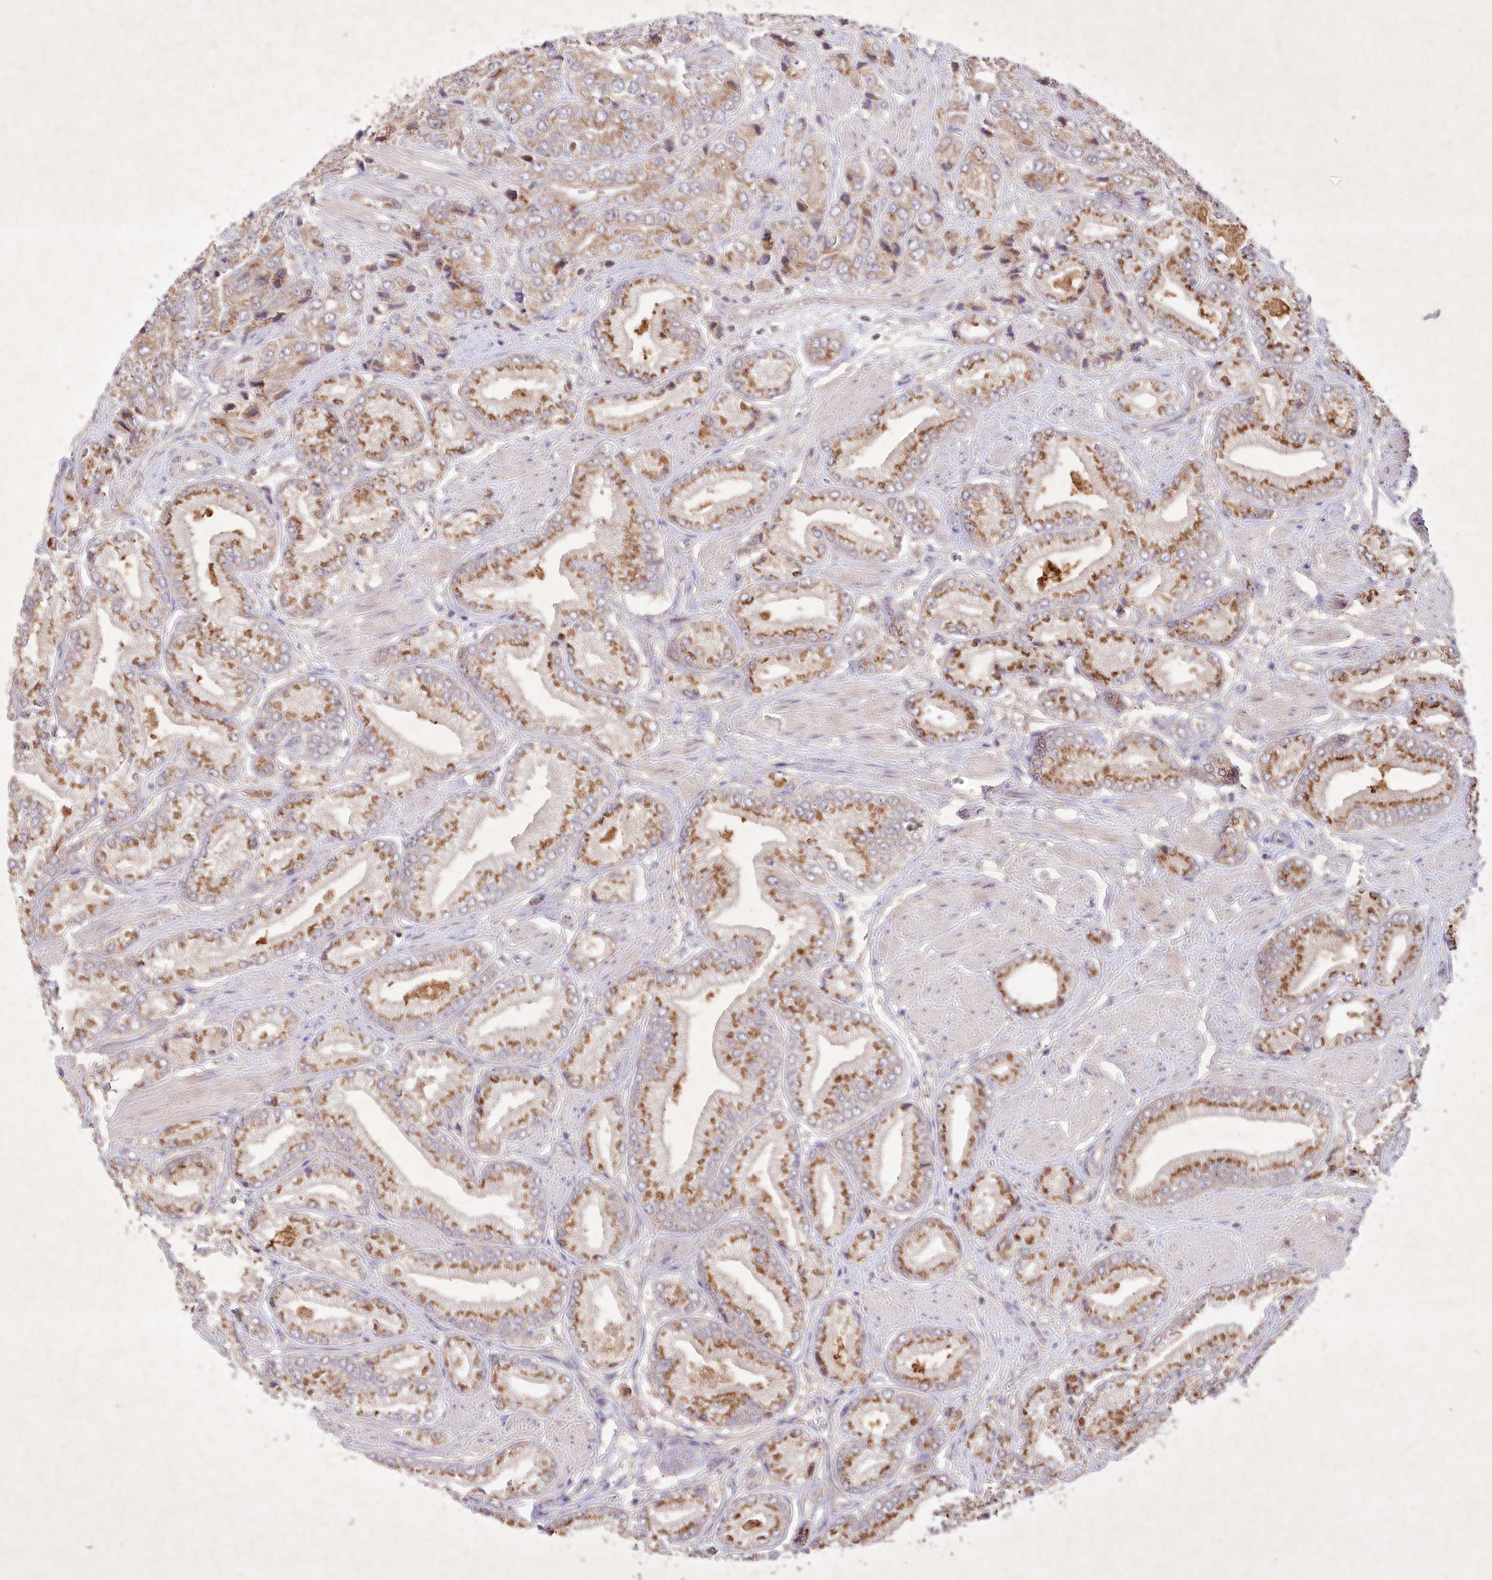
{"staining": {"intensity": "moderate", "quantity": "25%-75%", "location": "cytoplasmic/membranous"}, "tissue": "prostate cancer", "cell_type": "Tumor cells", "image_type": "cancer", "snomed": [{"axis": "morphology", "description": "Adenocarcinoma, High grade"}, {"axis": "topography", "description": "Prostate"}], "caption": "Prostate adenocarcinoma (high-grade) tissue displays moderate cytoplasmic/membranous expression in about 25%-75% of tumor cells", "gene": "IRAK1BP1", "patient": {"sex": "male", "age": 50}}